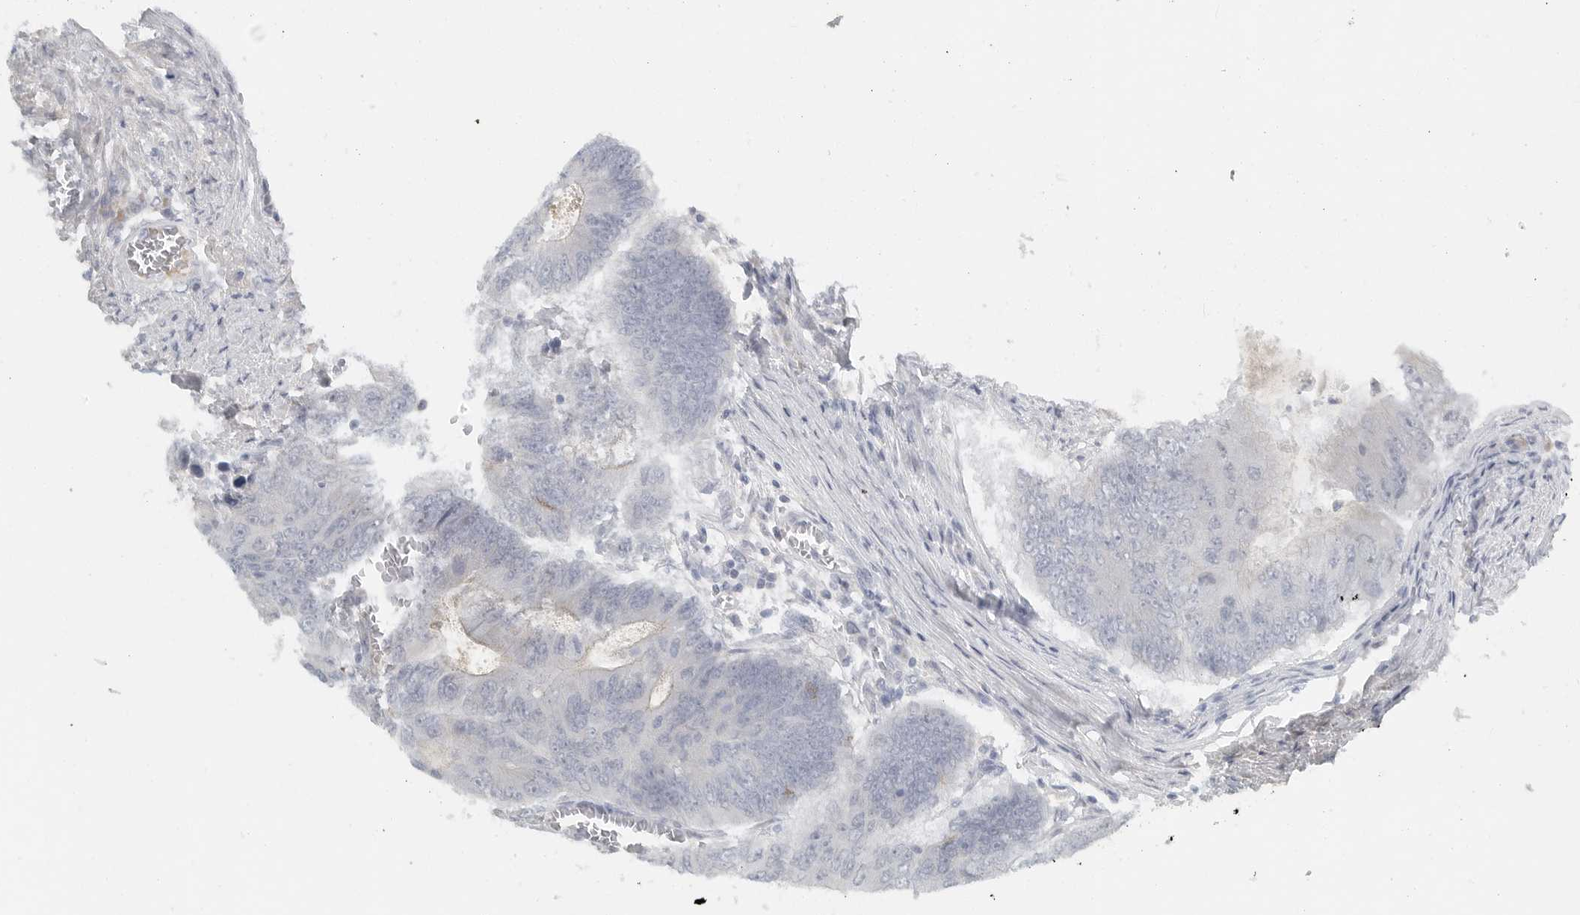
{"staining": {"intensity": "negative", "quantity": "none", "location": "none"}, "tissue": "colorectal cancer", "cell_type": "Tumor cells", "image_type": "cancer", "snomed": [{"axis": "morphology", "description": "Adenocarcinoma, NOS"}, {"axis": "topography", "description": "Colon"}], "caption": "IHC histopathology image of human colorectal cancer (adenocarcinoma) stained for a protein (brown), which demonstrates no staining in tumor cells.", "gene": "PAM", "patient": {"sex": "male", "age": 87}}